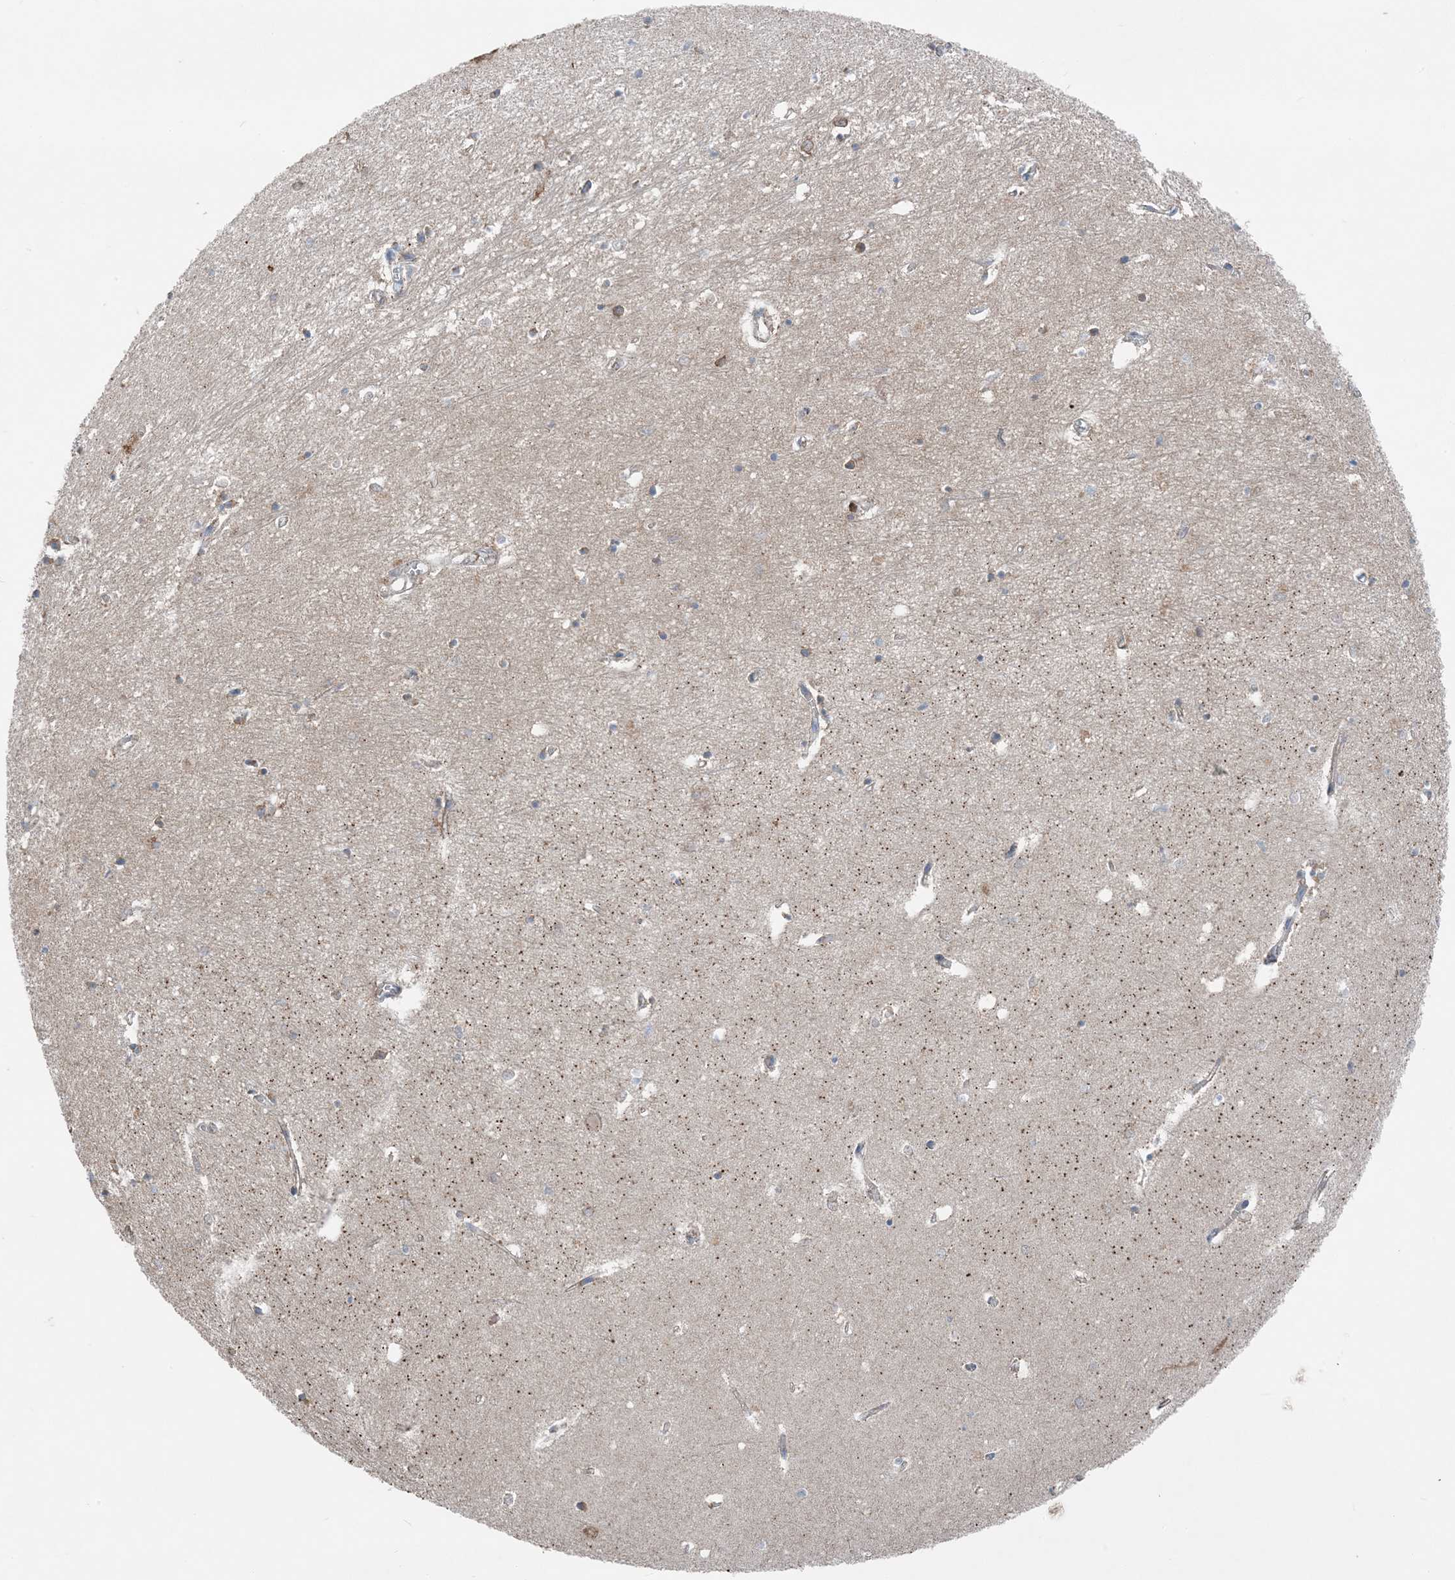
{"staining": {"intensity": "weak", "quantity": "<25%", "location": "cytoplasmic/membranous"}, "tissue": "hippocampus", "cell_type": "Glial cells", "image_type": "normal", "snomed": [{"axis": "morphology", "description": "Normal tissue, NOS"}, {"axis": "topography", "description": "Hippocampus"}], "caption": "This is a image of IHC staining of benign hippocampus, which shows no positivity in glial cells. (DAB (3,3'-diaminobenzidine) IHC with hematoxylin counter stain).", "gene": "DHX30", "patient": {"sex": "female", "age": 64}}